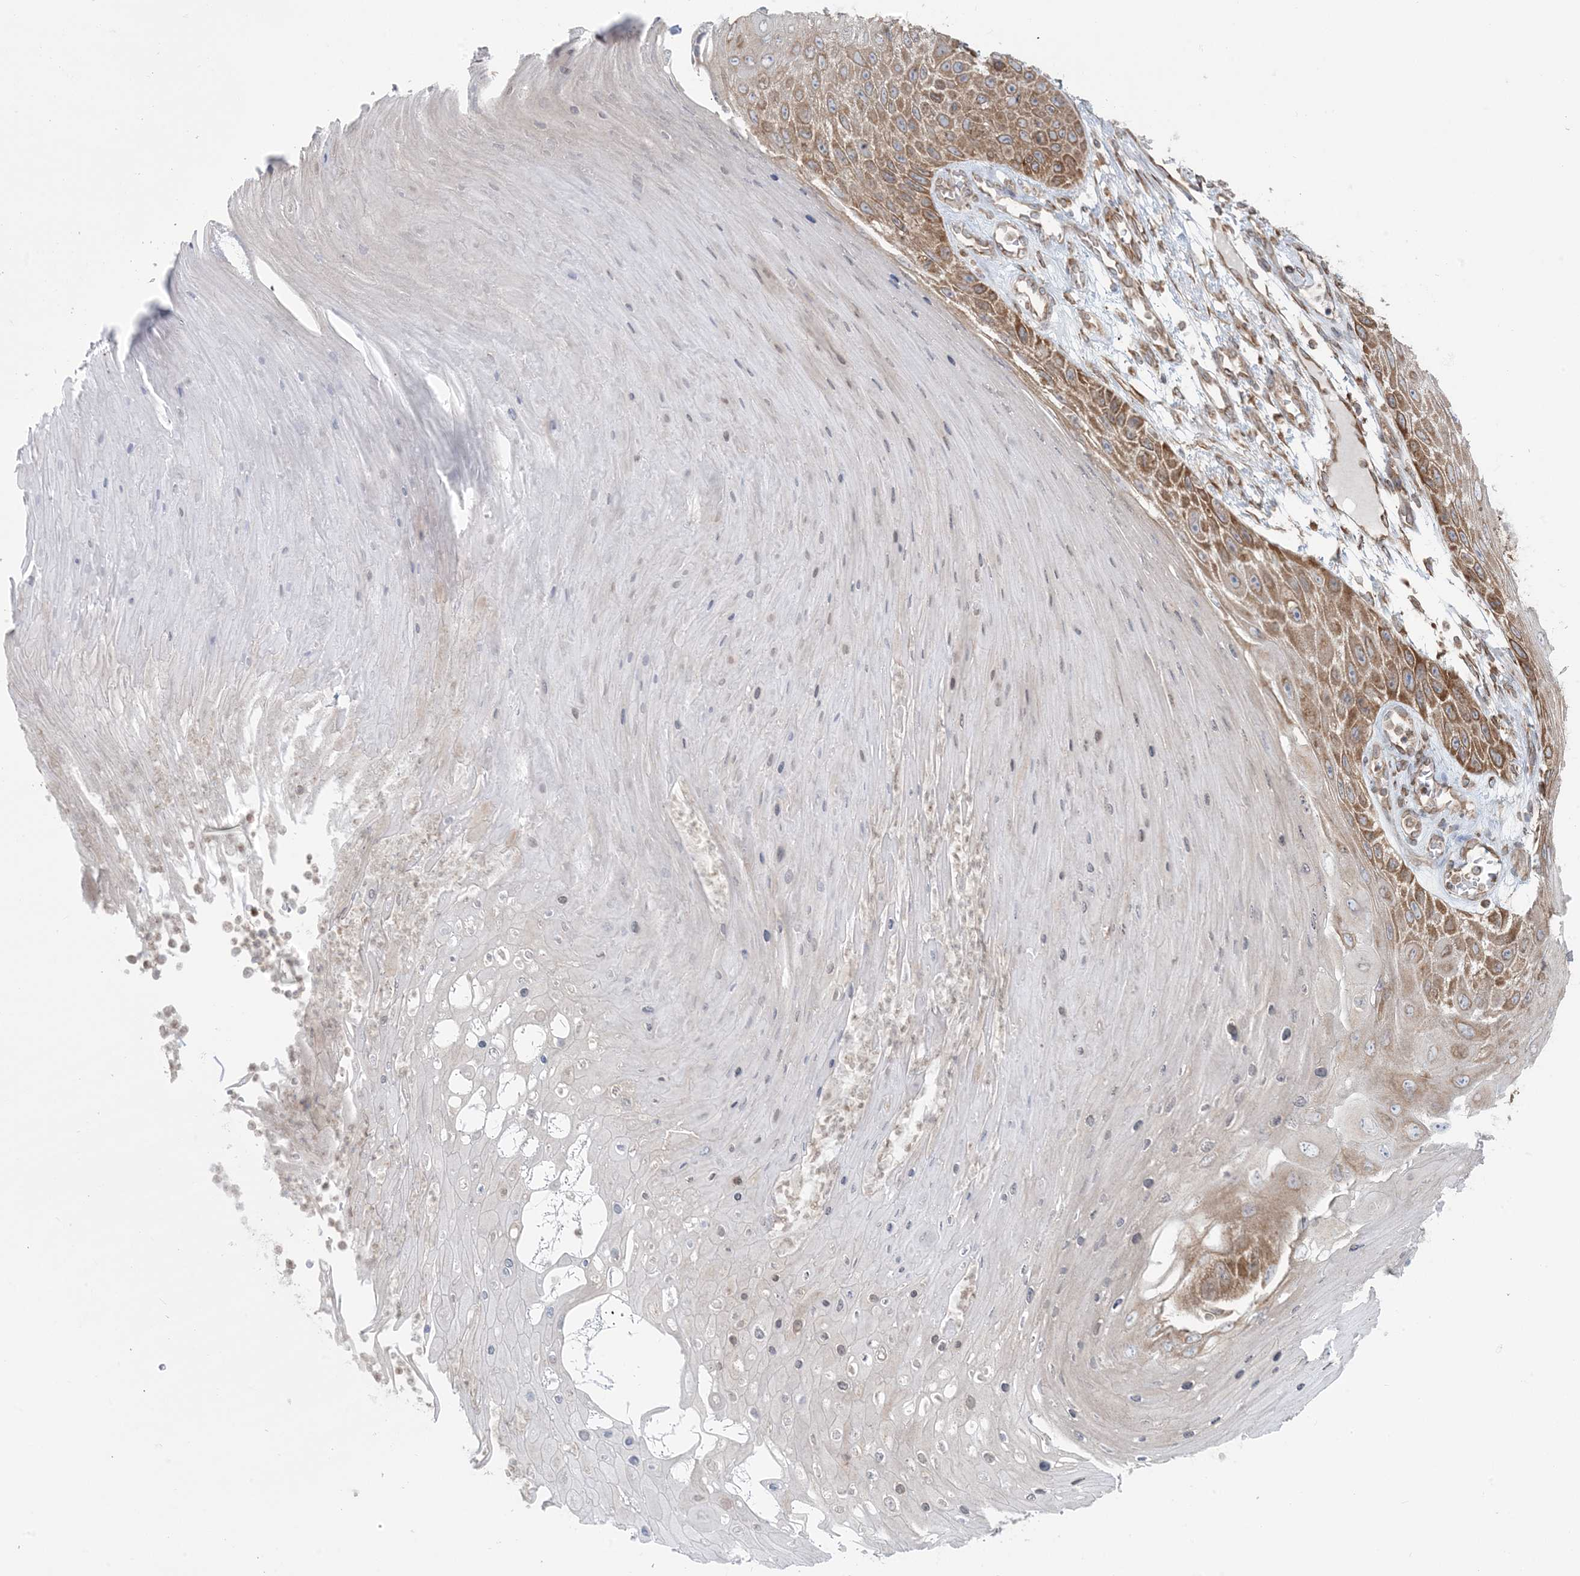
{"staining": {"intensity": "moderate", "quantity": ">75%", "location": "cytoplasmic/membranous"}, "tissue": "skin cancer", "cell_type": "Tumor cells", "image_type": "cancer", "snomed": [{"axis": "morphology", "description": "Squamous cell carcinoma, NOS"}, {"axis": "topography", "description": "Skin"}], "caption": "High-magnification brightfield microscopy of skin squamous cell carcinoma stained with DAB (3,3'-diaminobenzidine) (brown) and counterstained with hematoxylin (blue). tumor cells exhibit moderate cytoplasmic/membranous positivity is seen in about>75% of cells. (Stains: DAB (3,3'-diaminobenzidine) in brown, nuclei in blue, Microscopy: brightfield microscopy at high magnification).", "gene": "UBXN4", "patient": {"sex": "female", "age": 88}}